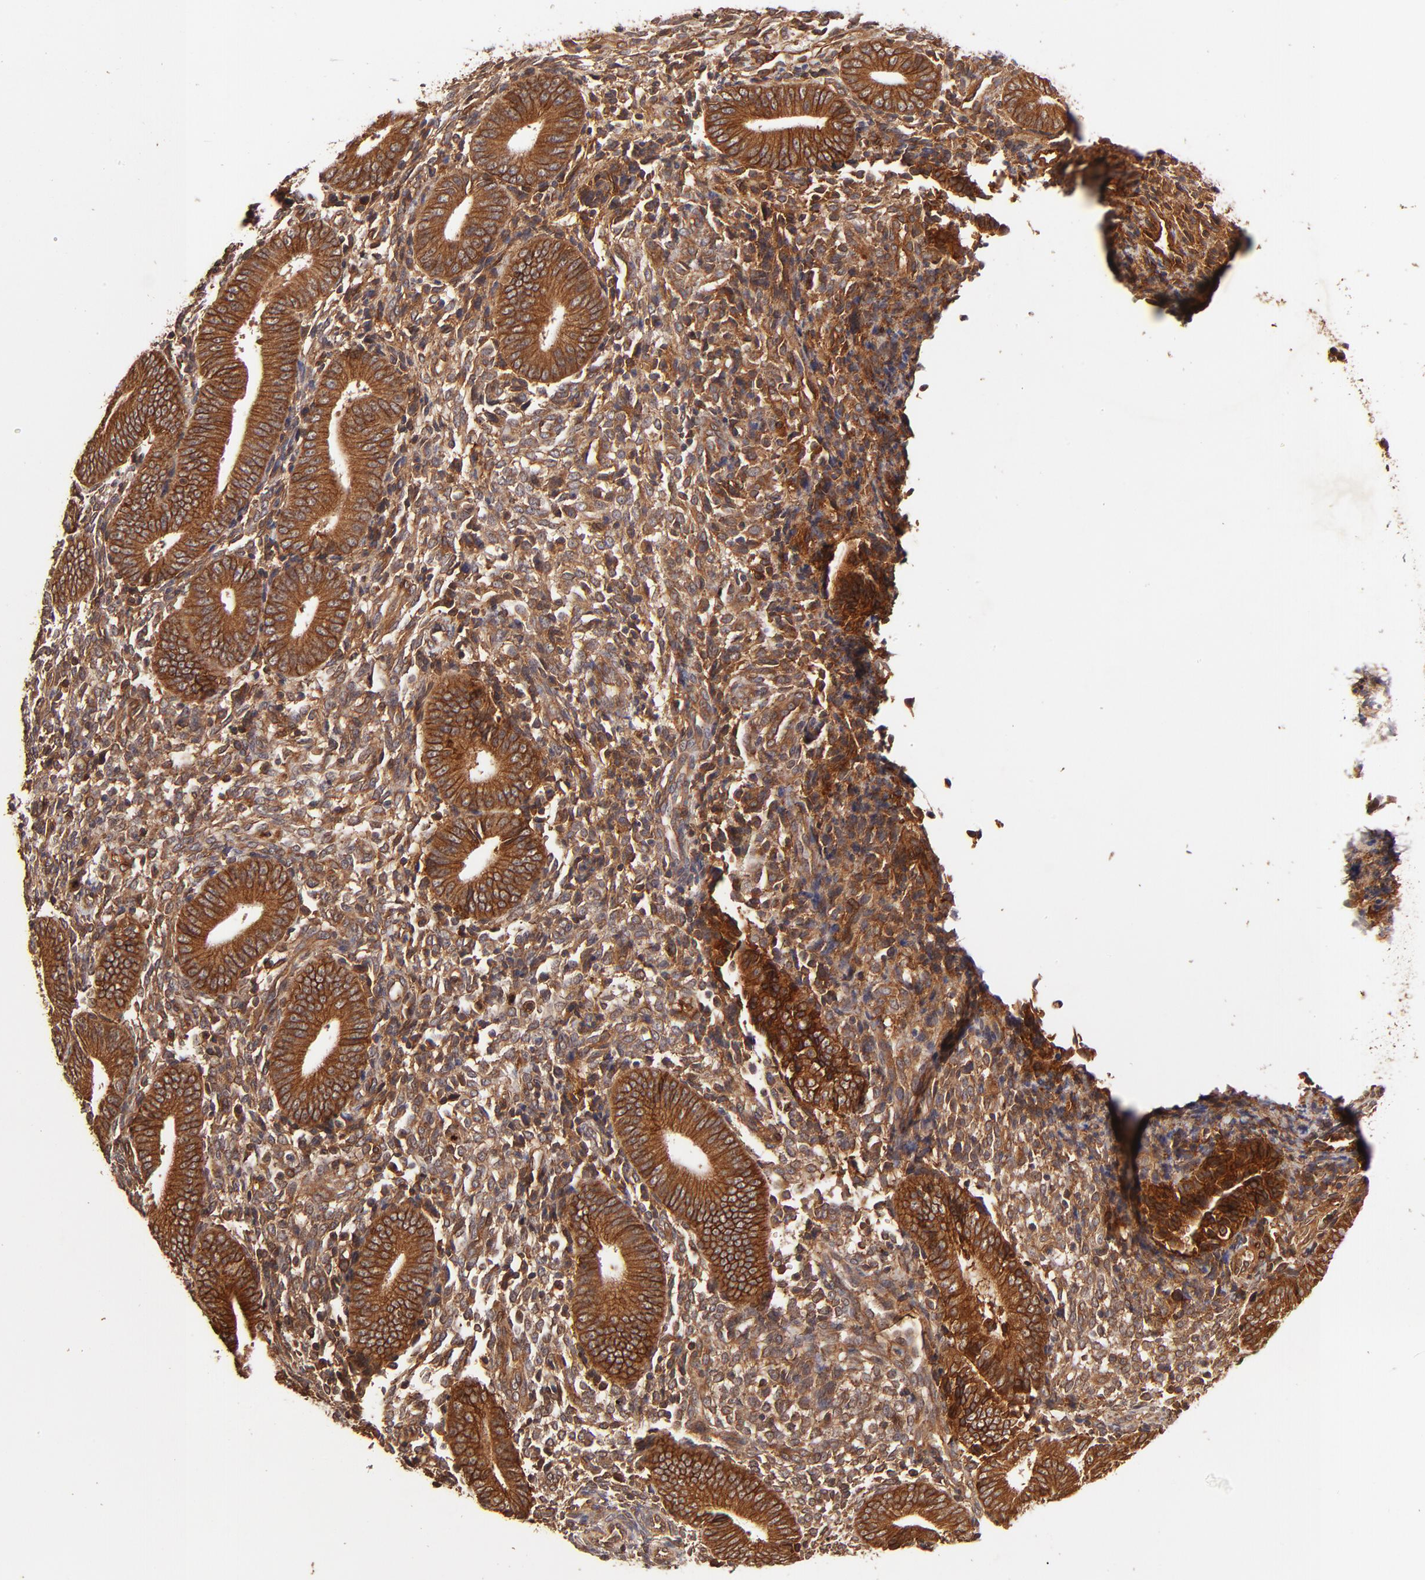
{"staining": {"intensity": "moderate", "quantity": ">75%", "location": "cytoplasmic/membranous"}, "tissue": "endometrium", "cell_type": "Cells in endometrial stroma", "image_type": "normal", "snomed": [{"axis": "morphology", "description": "Normal tissue, NOS"}, {"axis": "topography", "description": "Uterus"}, {"axis": "topography", "description": "Endometrium"}], "caption": "Immunohistochemical staining of normal endometrium demonstrates moderate cytoplasmic/membranous protein staining in approximately >75% of cells in endometrial stroma. (Stains: DAB in brown, nuclei in blue, Microscopy: brightfield microscopy at high magnification).", "gene": "ITGB1", "patient": {"sex": "female", "age": 33}}